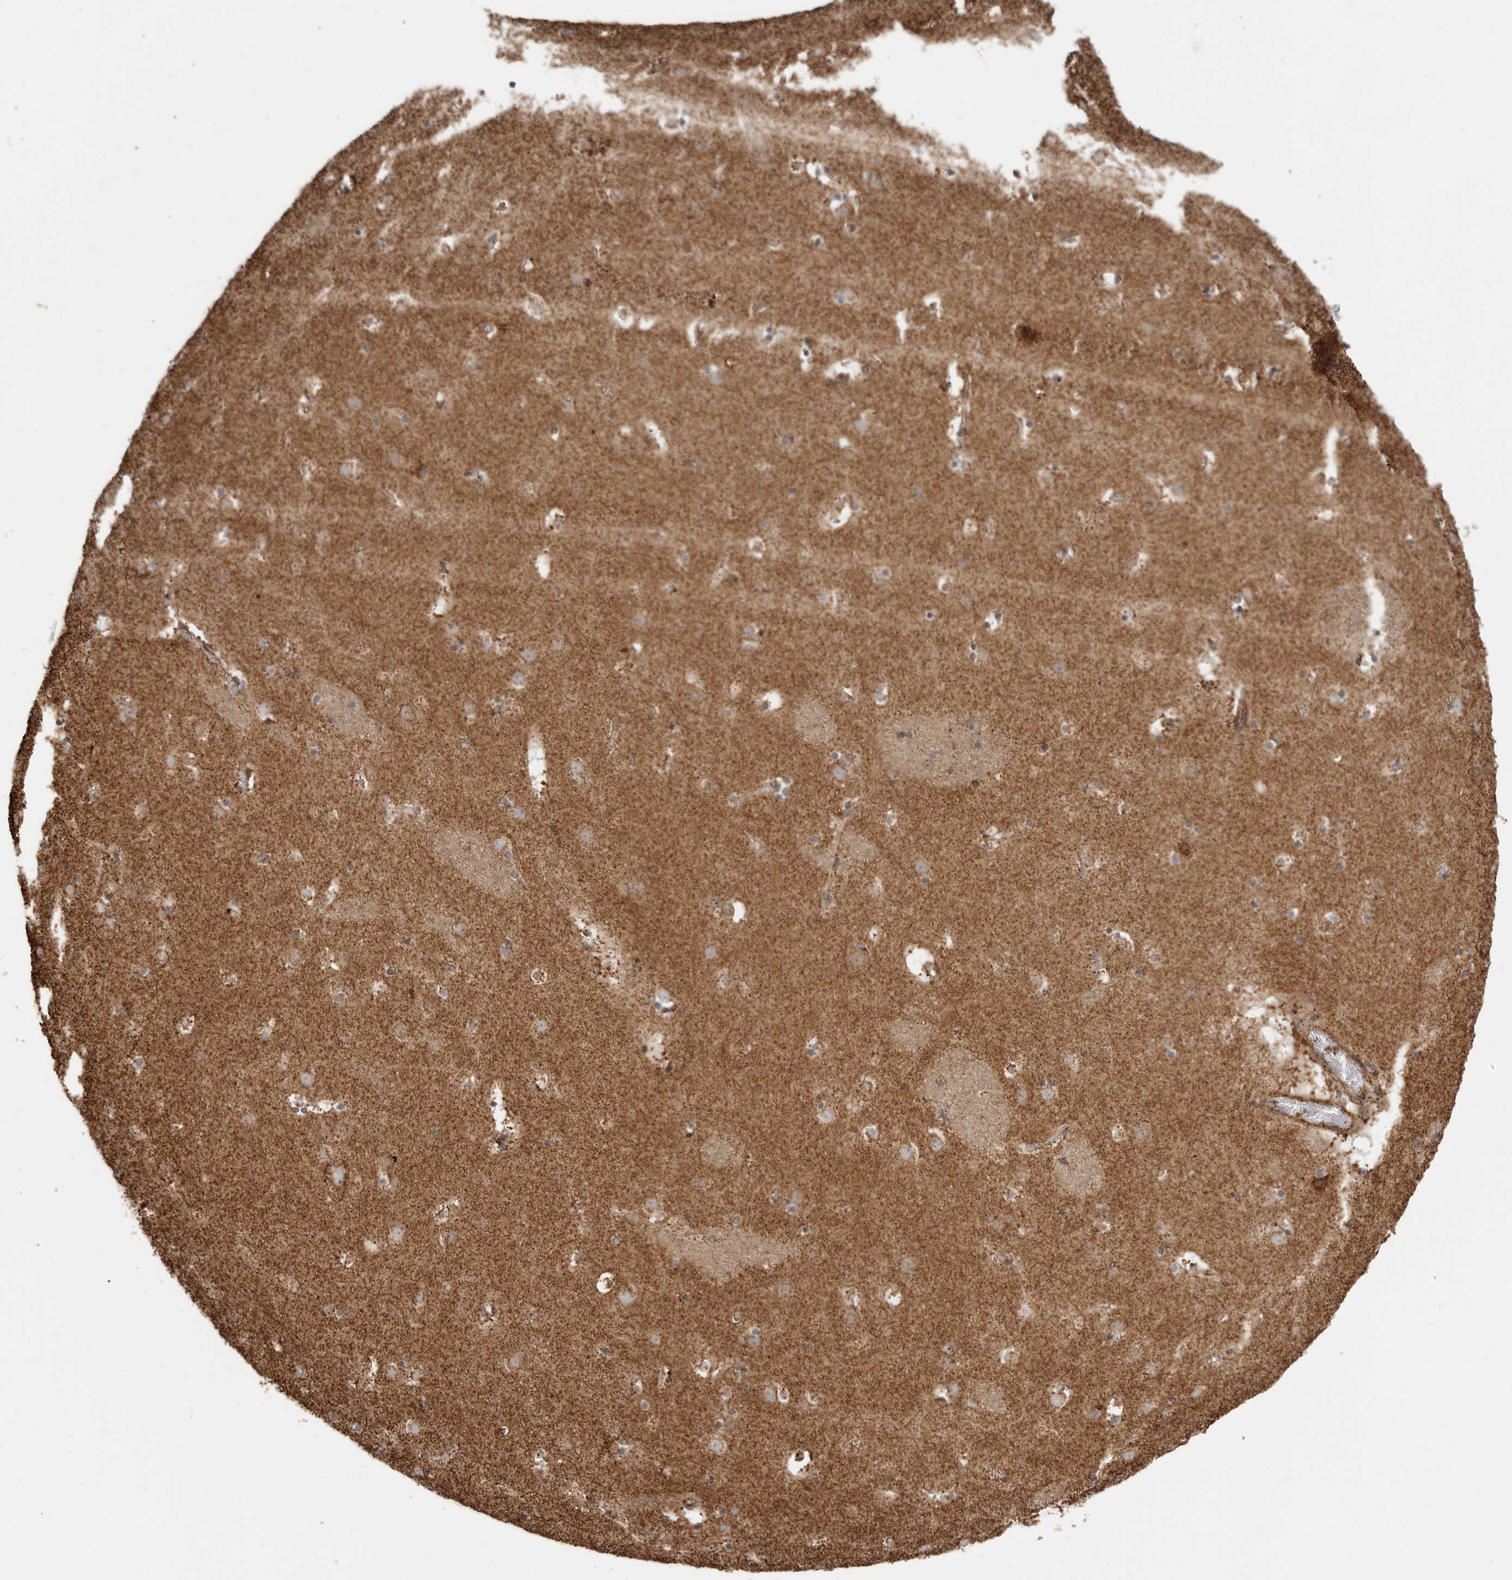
{"staining": {"intensity": "moderate", "quantity": ">75%", "location": "cytoplasmic/membranous"}, "tissue": "caudate", "cell_type": "Glial cells", "image_type": "normal", "snomed": [{"axis": "morphology", "description": "Normal tissue, NOS"}, {"axis": "topography", "description": "Lateral ventricle wall"}], "caption": "Glial cells display moderate cytoplasmic/membranous positivity in approximately >75% of cells in benign caudate. The protein of interest is stained brown, and the nuclei are stained in blue (DAB (3,3'-diaminobenzidine) IHC with brightfield microscopy, high magnification).", "gene": "BMP2K", "patient": {"sex": "male", "age": 45}}